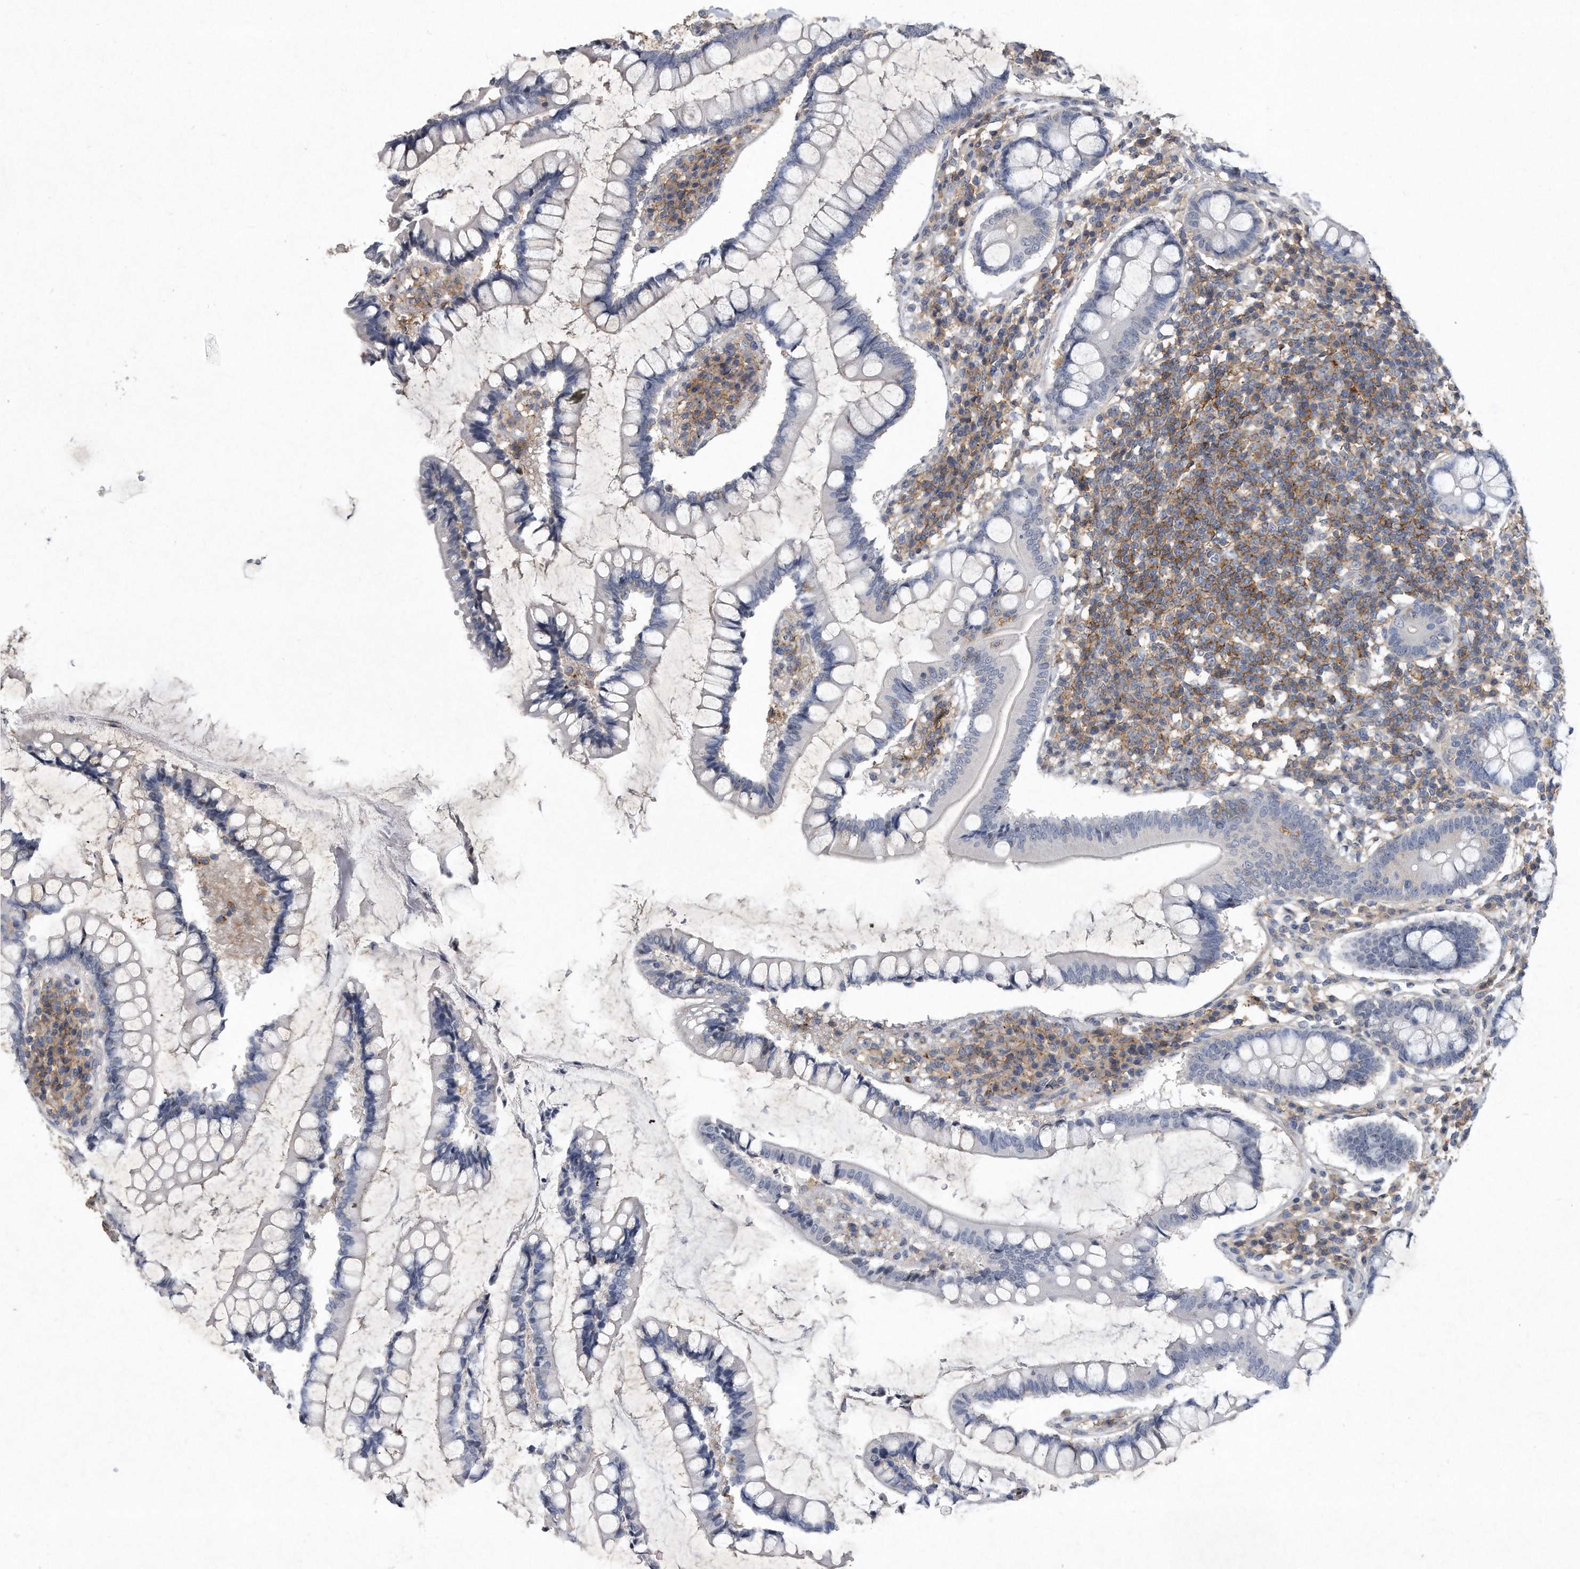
{"staining": {"intensity": "weak", "quantity": ">75%", "location": "cytoplasmic/membranous"}, "tissue": "colon", "cell_type": "Endothelial cells", "image_type": "normal", "snomed": [{"axis": "morphology", "description": "Normal tissue, NOS"}, {"axis": "topography", "description": "Colon"}], "caption": "Immunohistochemistry micrograph of unremarkable colon: colon stained using immunohistochemistry displays low levels of weak protein expression localized specifically in the cytoplasmic/membranous of endothelial cells, appearing as a cytoplasmic/membranous brown color.", "gene": "PGBD2", "patient": {"sex": "female", "age": 79}}